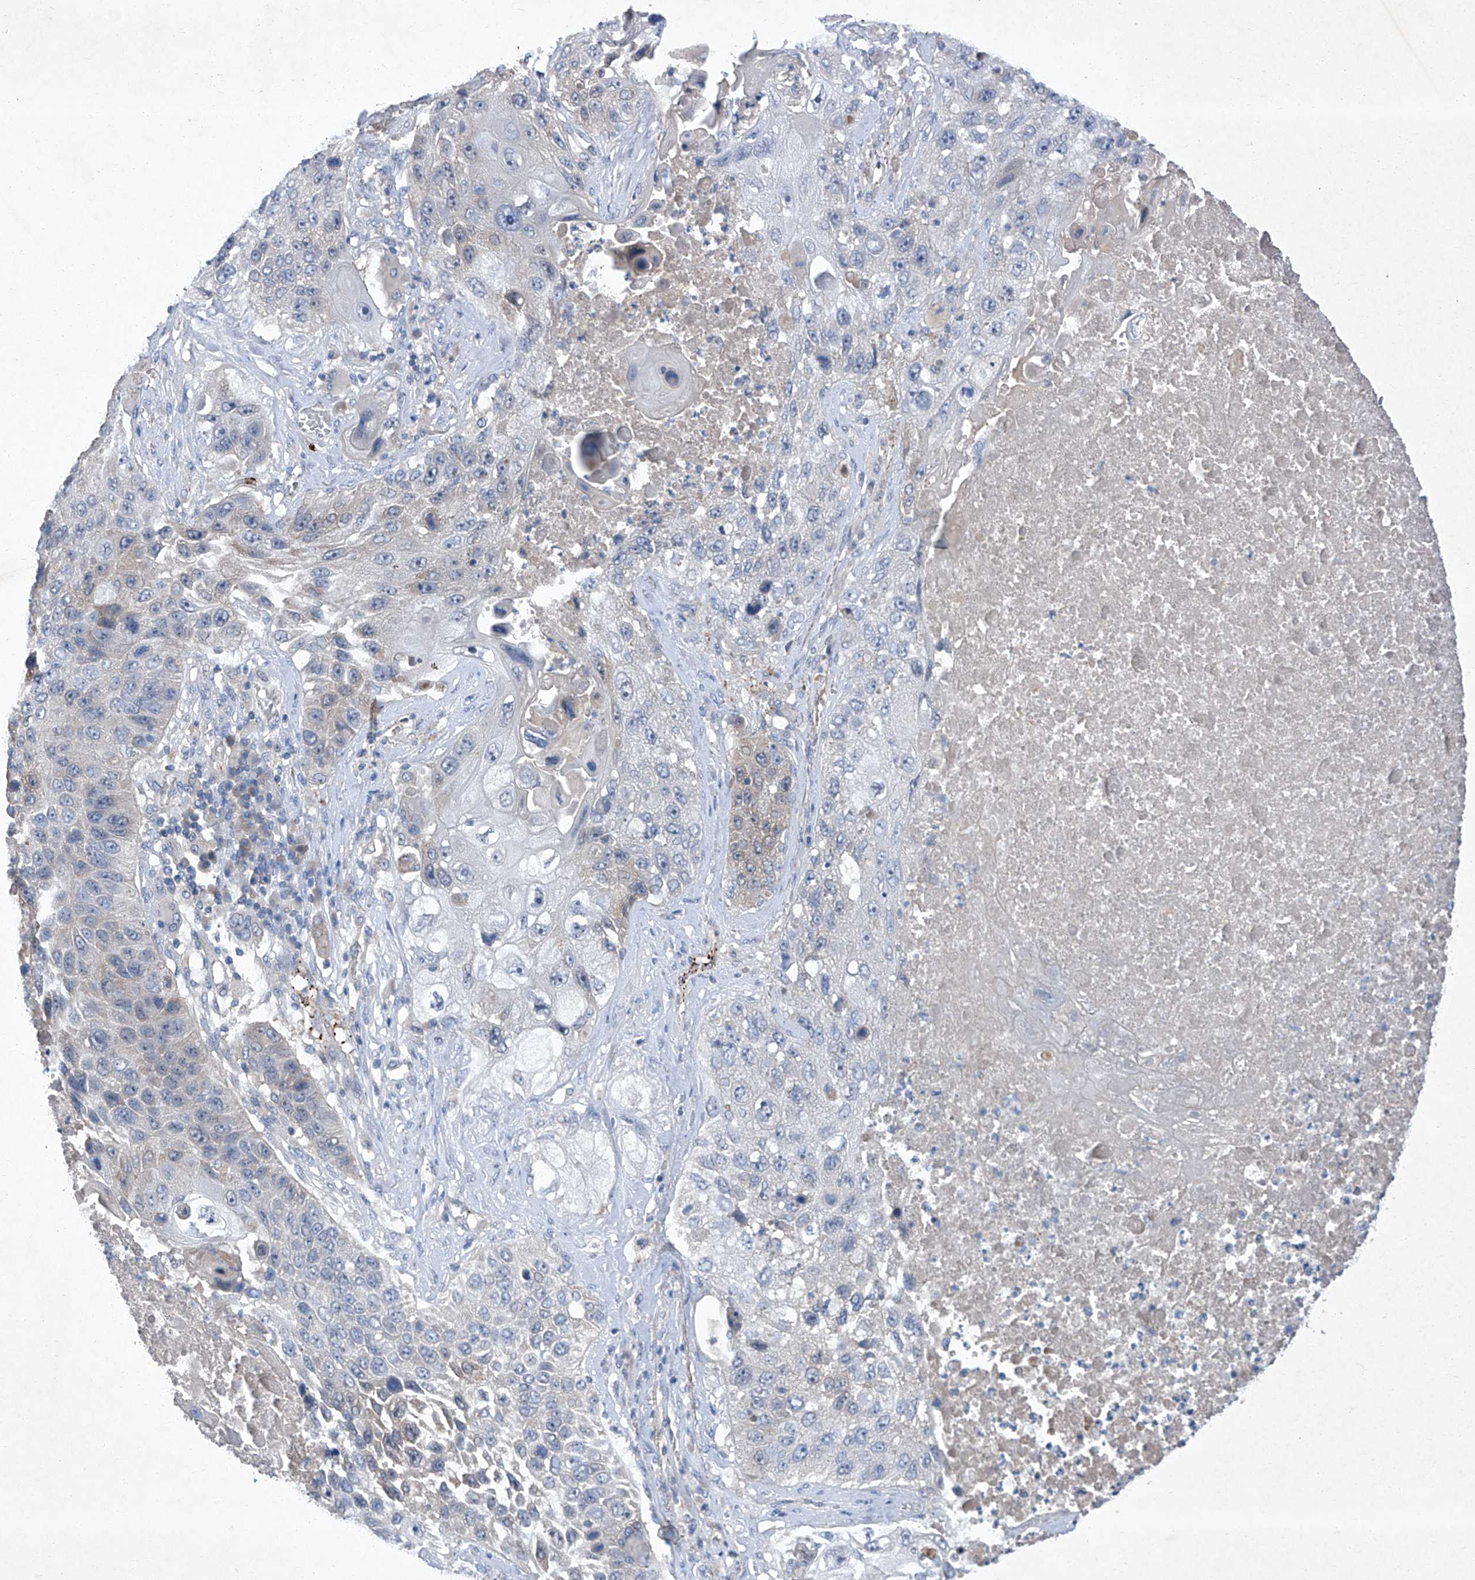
{"staining": {"intensity": "weak", "quantity": "<25%", "location": "cytoplasmic/membranous"}, "tissue": "lung cancer", "cell_type": "Tumor cells", "image_type": "cancer", "snomed": [{"axis": "morphology", "description": "Squamous cell carcinoma, NOS"}, {"axis": "topography", "description": "Lung"}], "caption": "The IHC histopathology image has no significant expression in tumor cells of lung cancer (squamous cell carcinoma) tissue.", "gene": "SBK2", "patient": {"sex": "male", "age": 61}}